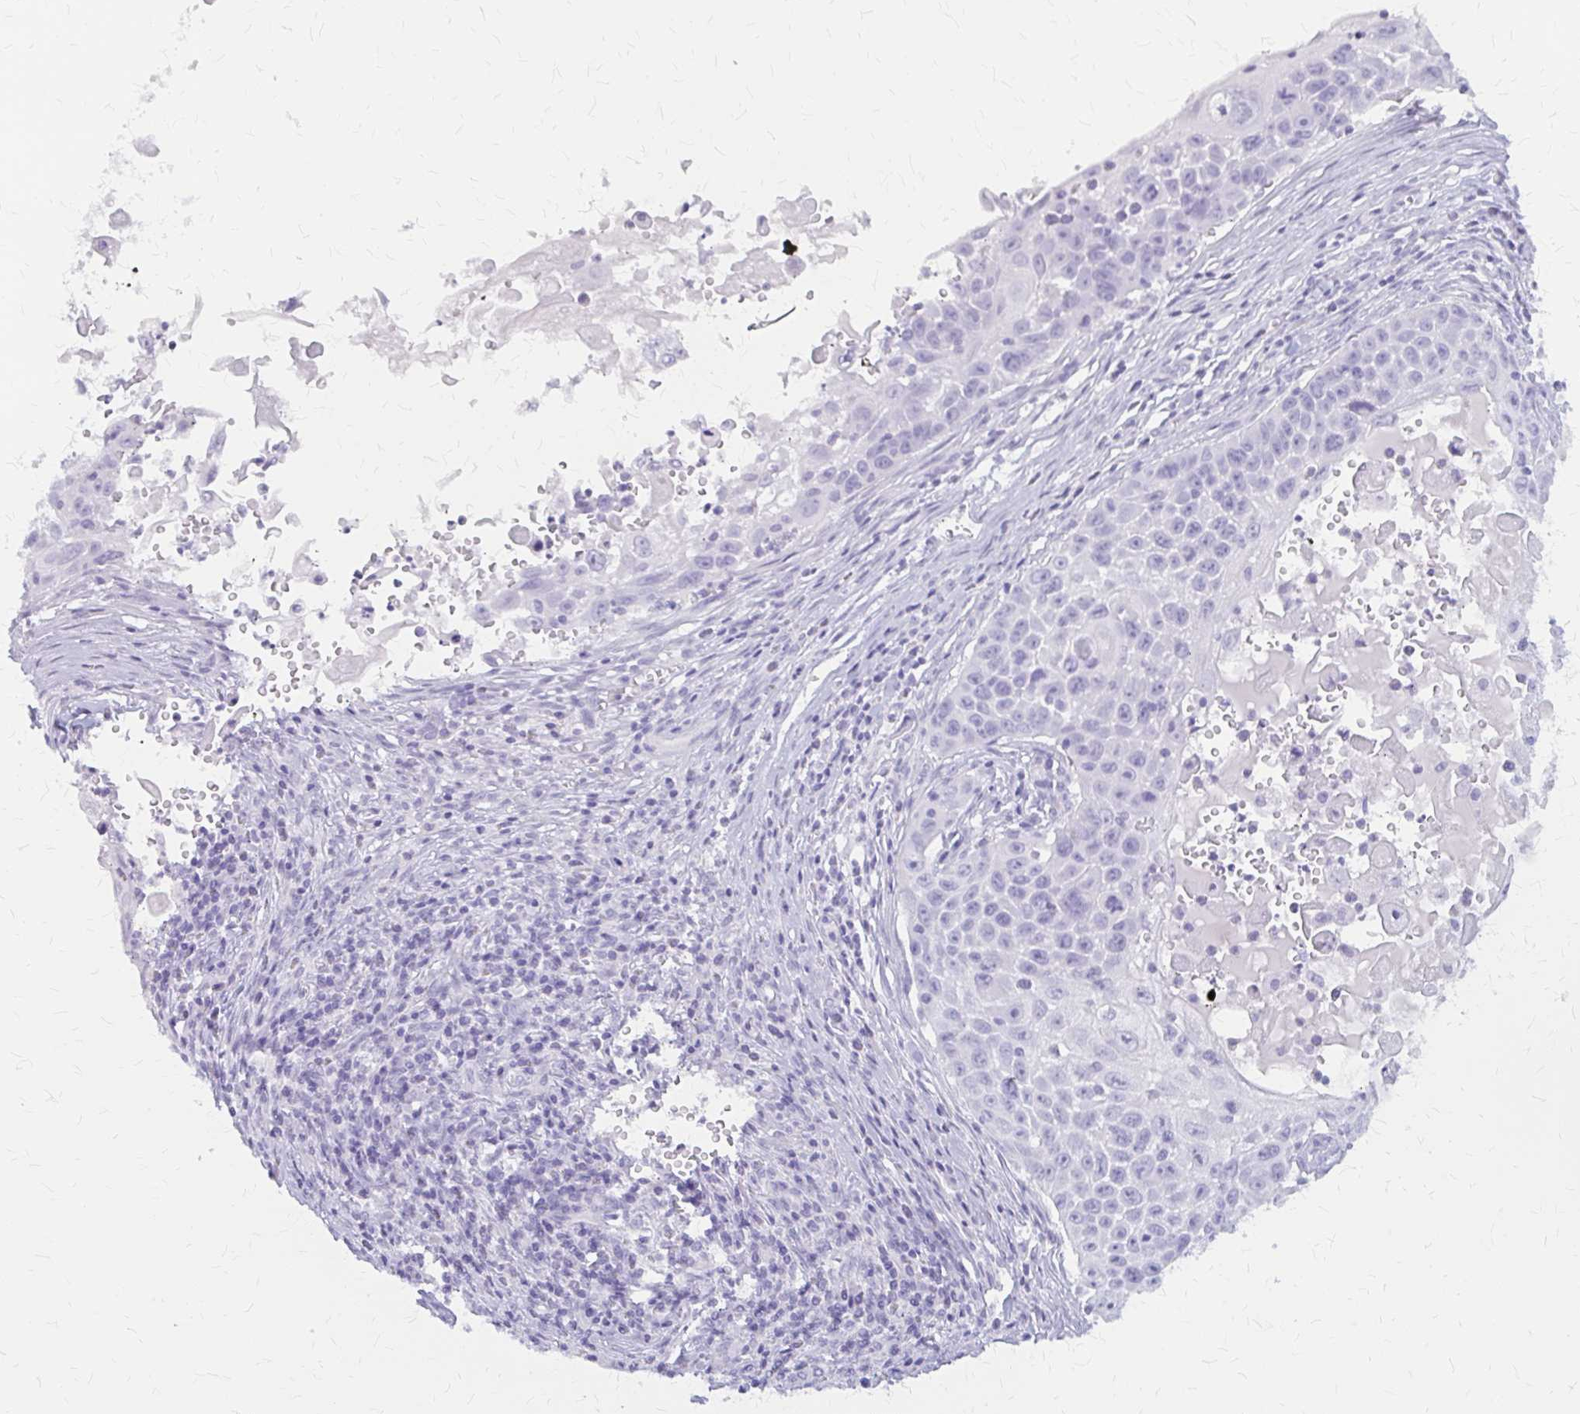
{"staining": {"intensity": "negative", "quantity": "none", "location": "none"}, "tissue": "skin cancer", "cell_type": "Tumor cells", "image_type": "cancer", "snomed": [{"axis": "morphology", "description": "Squamous cell carcinoma, NOS"}, {"axis": "topography", "description": "Skin"}], "caption": "This histopathology image is of squamous cell carcinoma (skin) stained with immunohistochemistry to label a protein in brown with the nuclei are counter-stained blue. There is no positivity in tumor cells. (Stains: DAB (3,3'-diaminobenzidine) immunohistochemistry (IHC) with hematoxylin counter stain, Microscopy: brightfield microscopy at high magnification).", "gene": "KLHDC7A", "patient": {"sex": "male", "age": 24}}